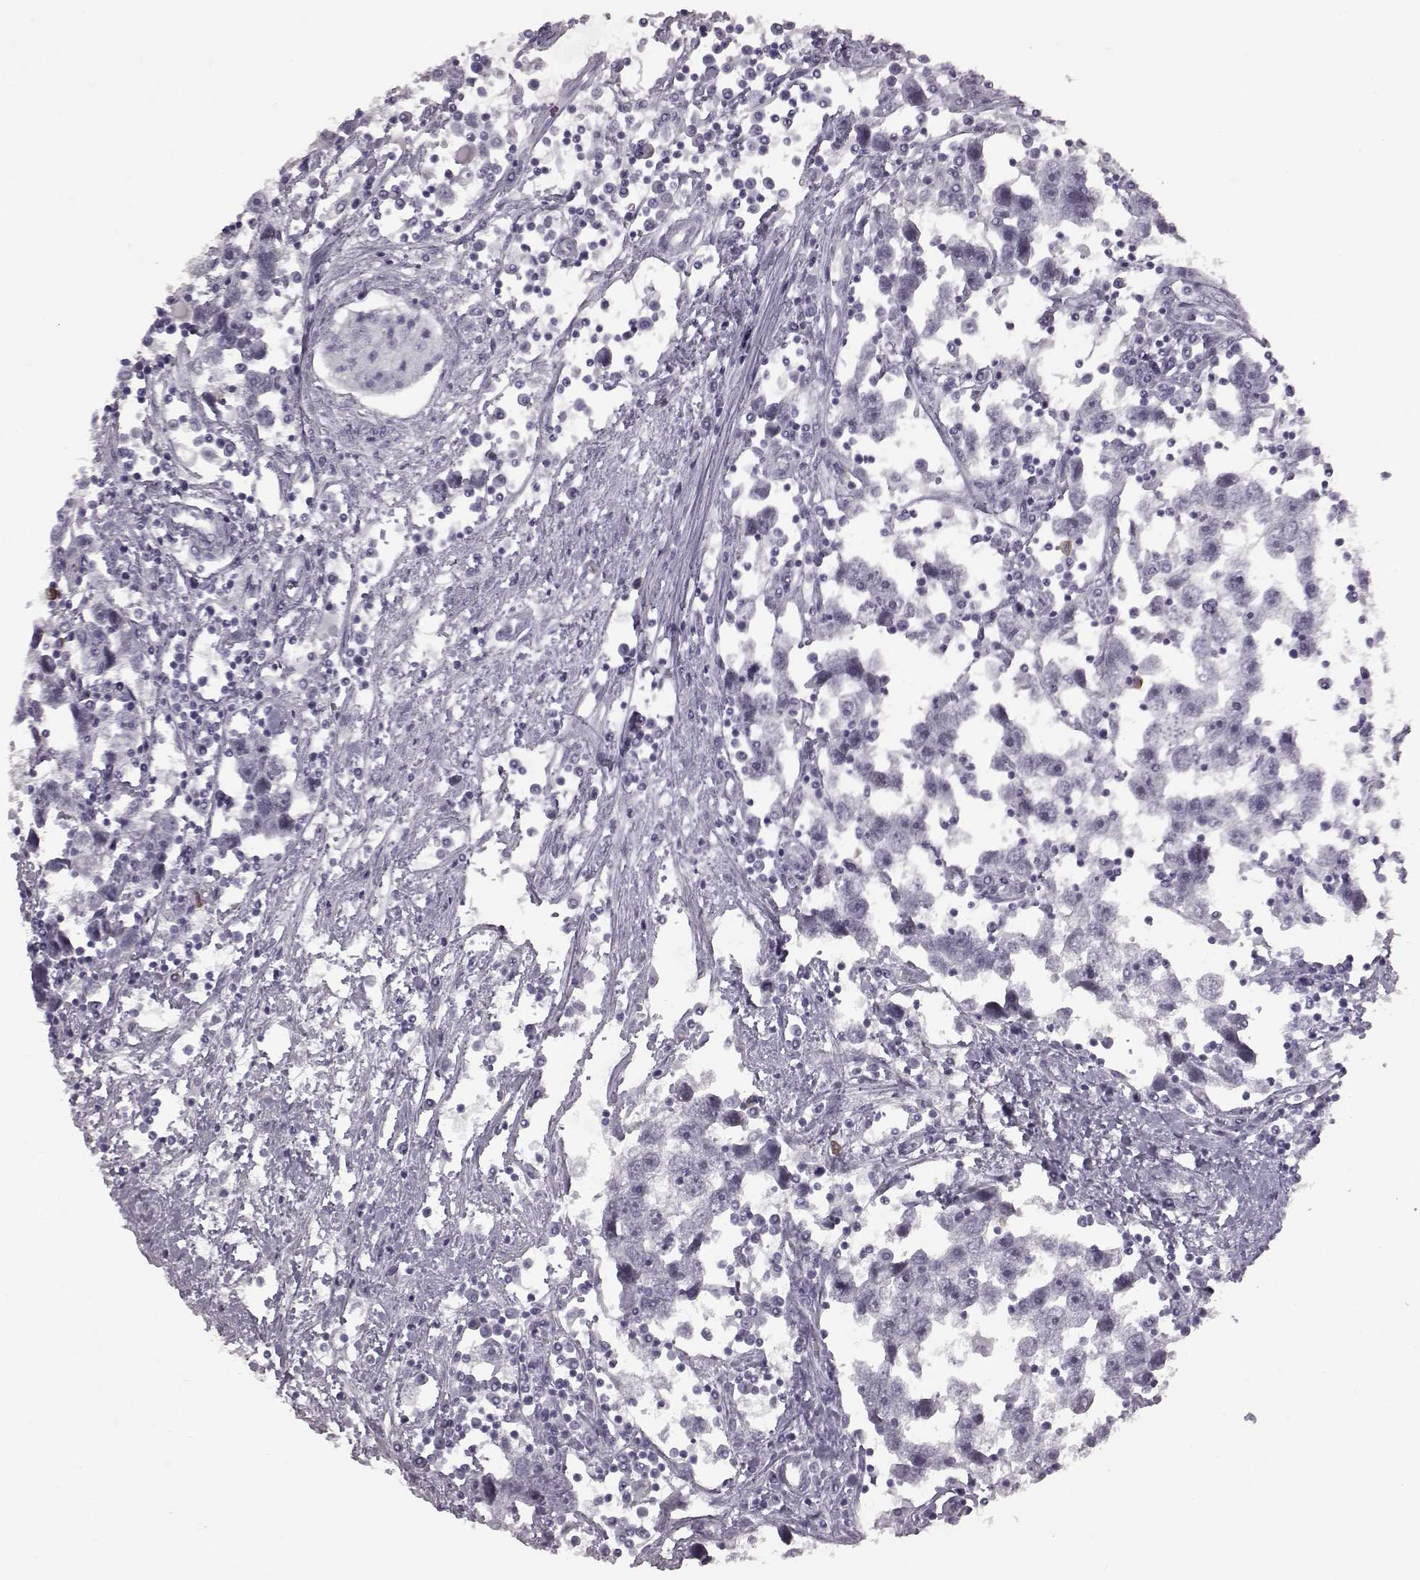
{"staining": {"intensity": "negative", "quantity": "none", "location": "none"}, "tissue": "testis cancer", "cell_type": "Tumor cells", "image_type": "cancer", "snomed": [{"axis": "morphology", "description": "Seminoma, NOS"}, {"axis": "topography", "description": "Testis"}], "caption": "The micrograph reveals no staining of tumor cells in testis cancer. (DAB (3,3'-diaminobenzidine) IHC with hematoxylin counter stain).", "gene": "PRPH2", "patient": {"sex": "male", "age": 30}}